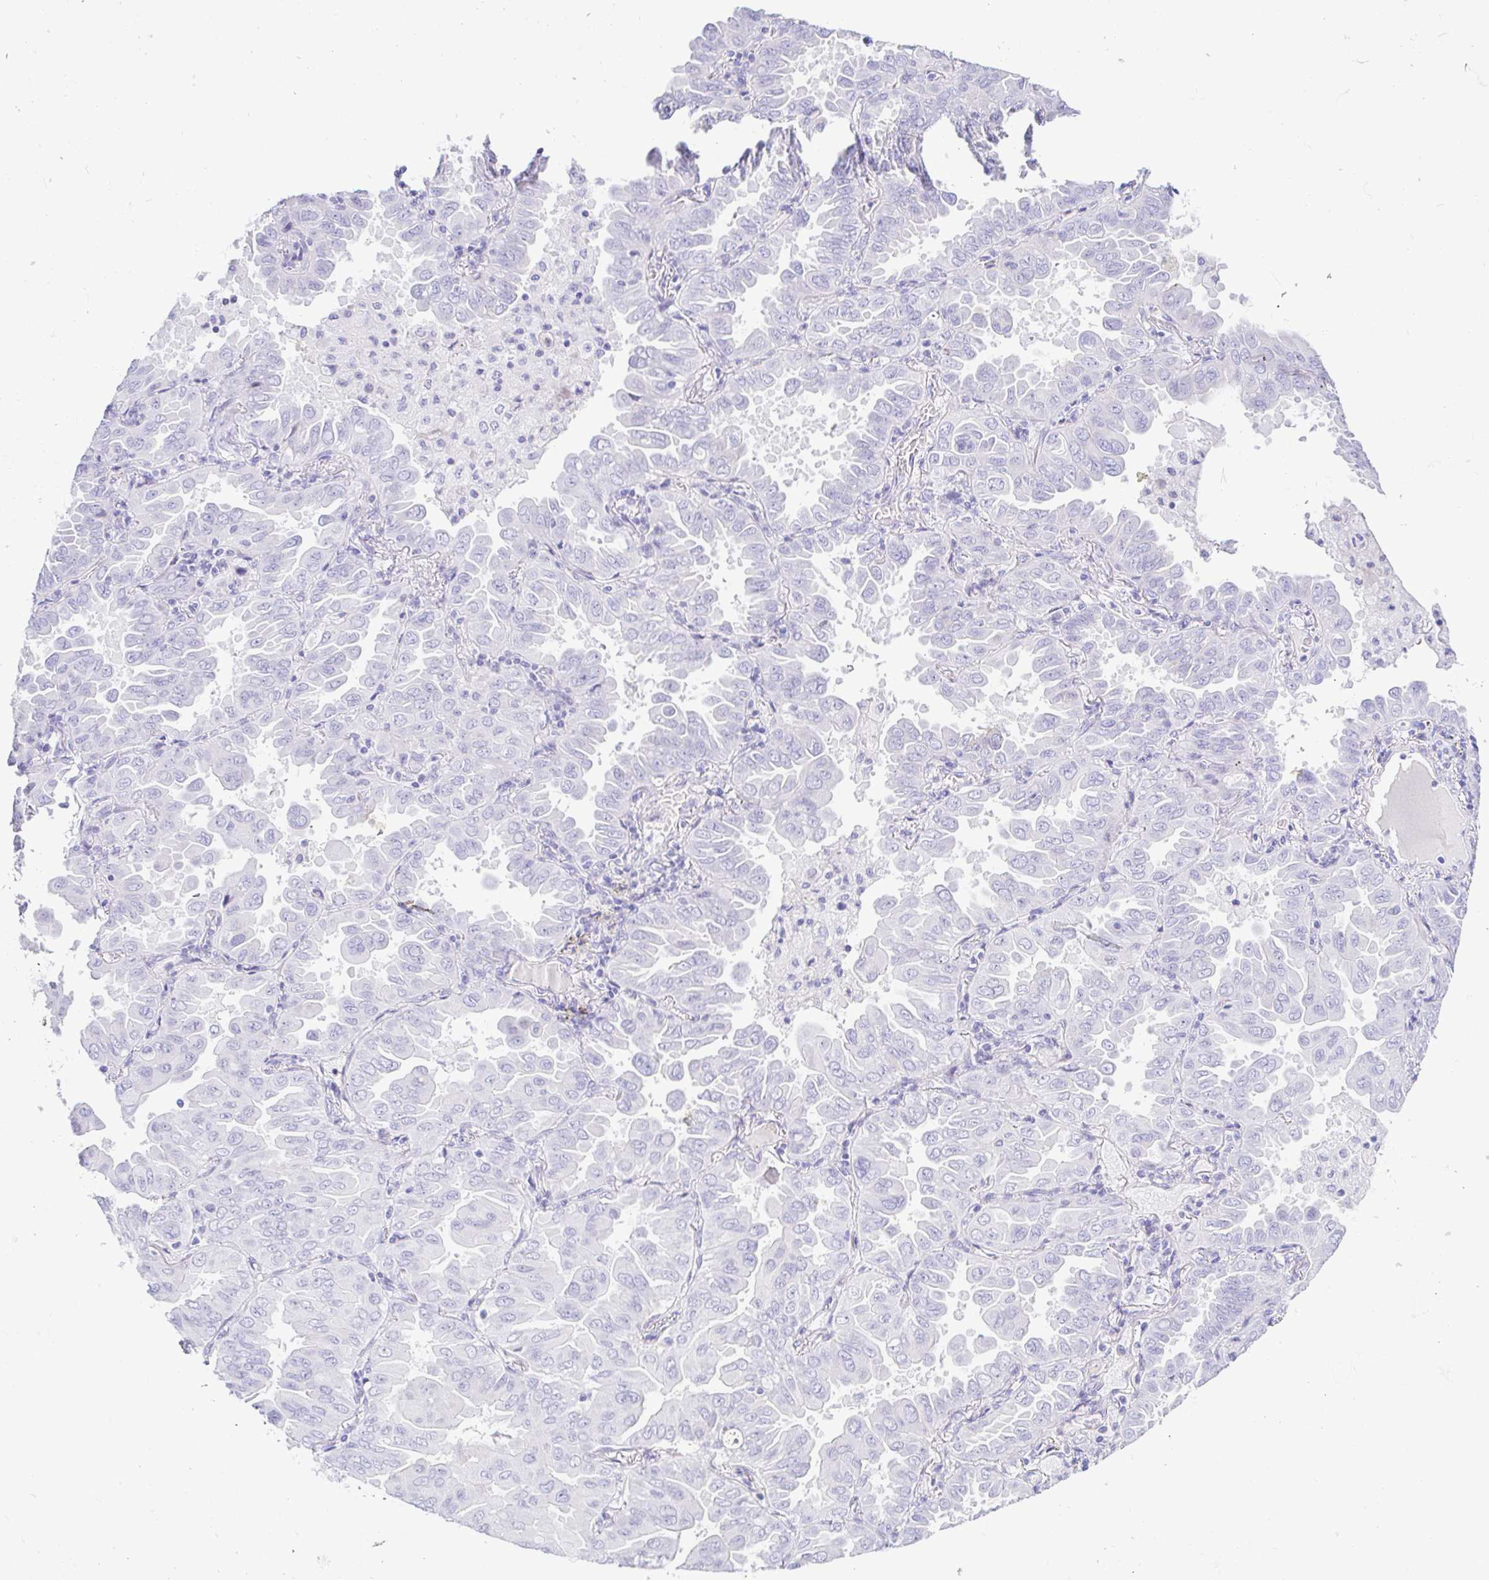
{"staining": {"intensity": "negative", "quantity": "none", "location": "none"}, "tissue": "lung cancer", "cell_type": "Tumor cells", "image_type": "cancer", "snomed": [{"axis": "morphology", "description": "Adenocarcinoma, NOS"}, {"axis": "topography", "description": "Lung"}], "caption": "IHC of lung adenocarcinoma reveals no expression in tumor cells.", "gene": "PINLYP", "patient": {"sex": "male", "age": 64}}